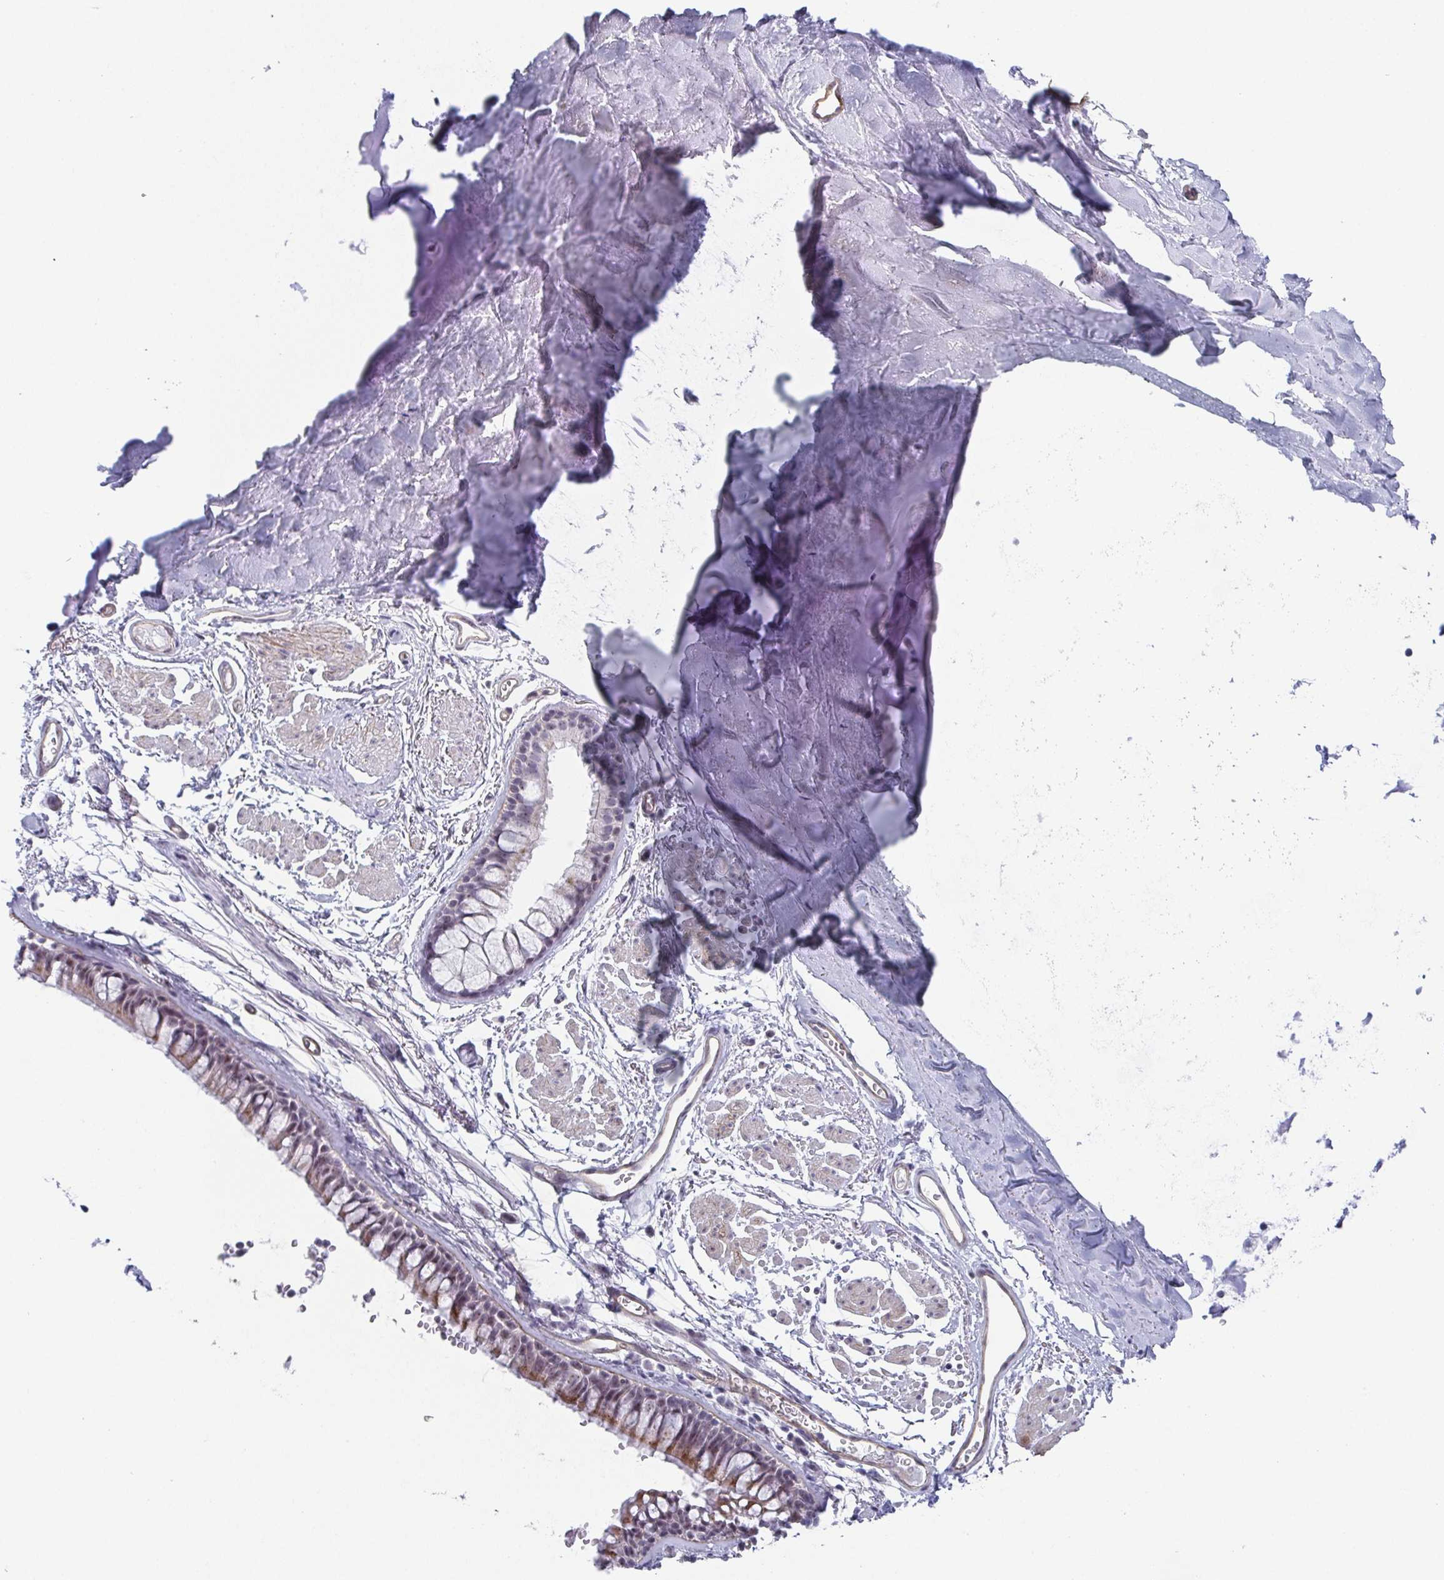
{"staining": {"intensity": "negative", "quantity": "none", "location": "none"}, "tissue": "soft tissue", "cell_type": "Chondrocytes", "image_type": "normal", "snomed": [{"axis": "morphology", "description": "Normal tissue, NOS"}, {"axis": "topography", "description": "Cartilage tissue"}, {"axis": "topography", "description": "Bronchus"}], "caption": "A high-resolution micrograph shows immunohistochemistry staining of benign soft tissue, which reveals no significant expression in chondrocytes. (Brightfield microscopy of DAB IHC at high magnification).", "gene": "EXOSC7", "patient": {"sex": "female", "age": 79}}